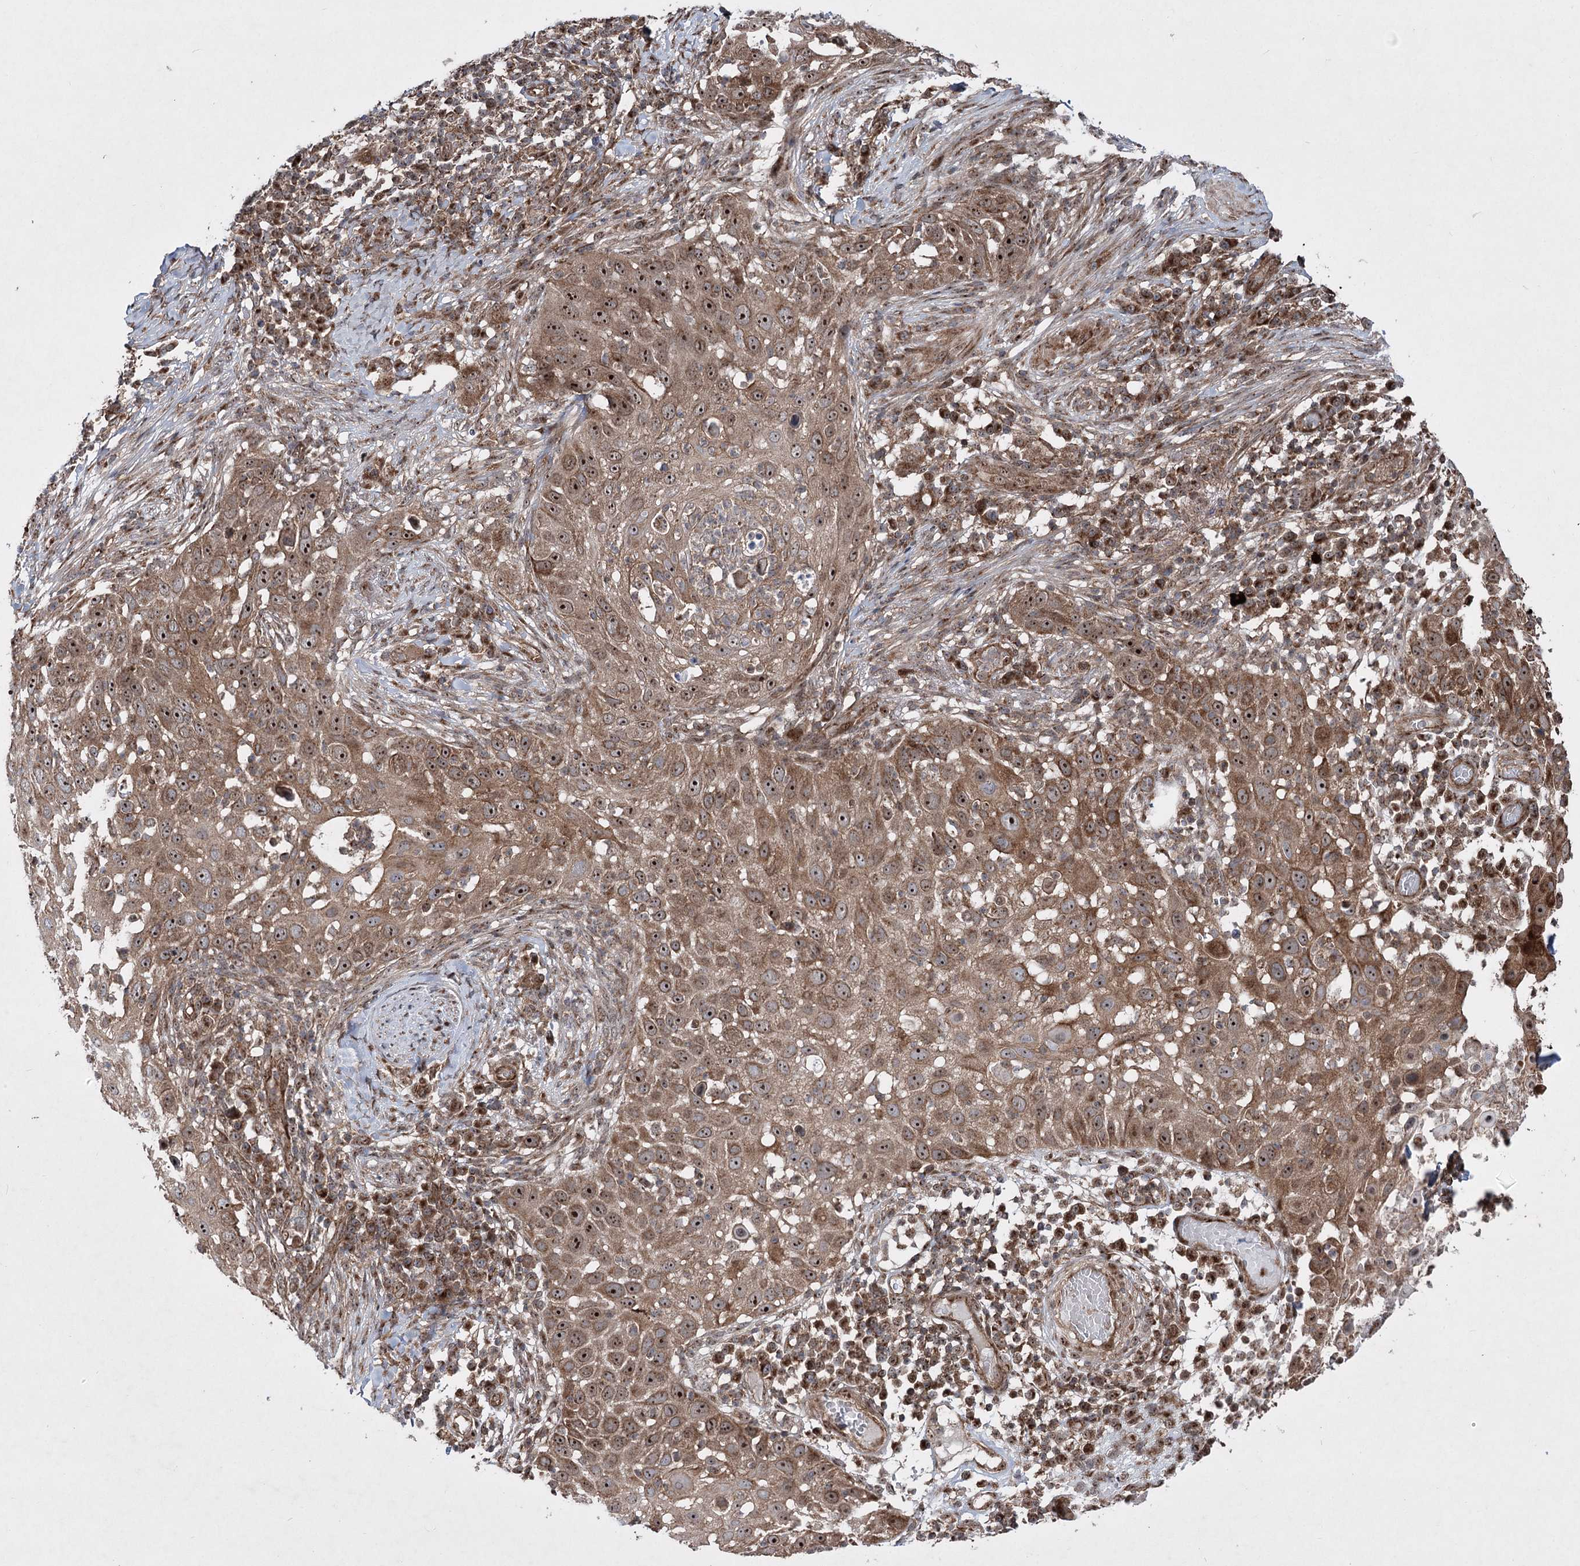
{"staining": {"intensity": "strong", "quantity": ">75%", "location": "cytoplasmic/membranous,nuclear"}, "tissue": "skin cancer", "cell_type": "Tumor cells", "image_type": "cancer", "snomed": [{"axis": "morphology", "description": "Squamous cell carcinoma, NOS"}, {"axis": "topography", "description": "Skin"}], "caption": "Protein expression by IHC shows strong cytoplasmic/membranous and nuclear positivity in about >75% of tumor cells in skin squamous cell carcinoma. Nuclei are stained in blue.", "gene": "SERINC5", "patient": {"sex": "female", "age": 44}}